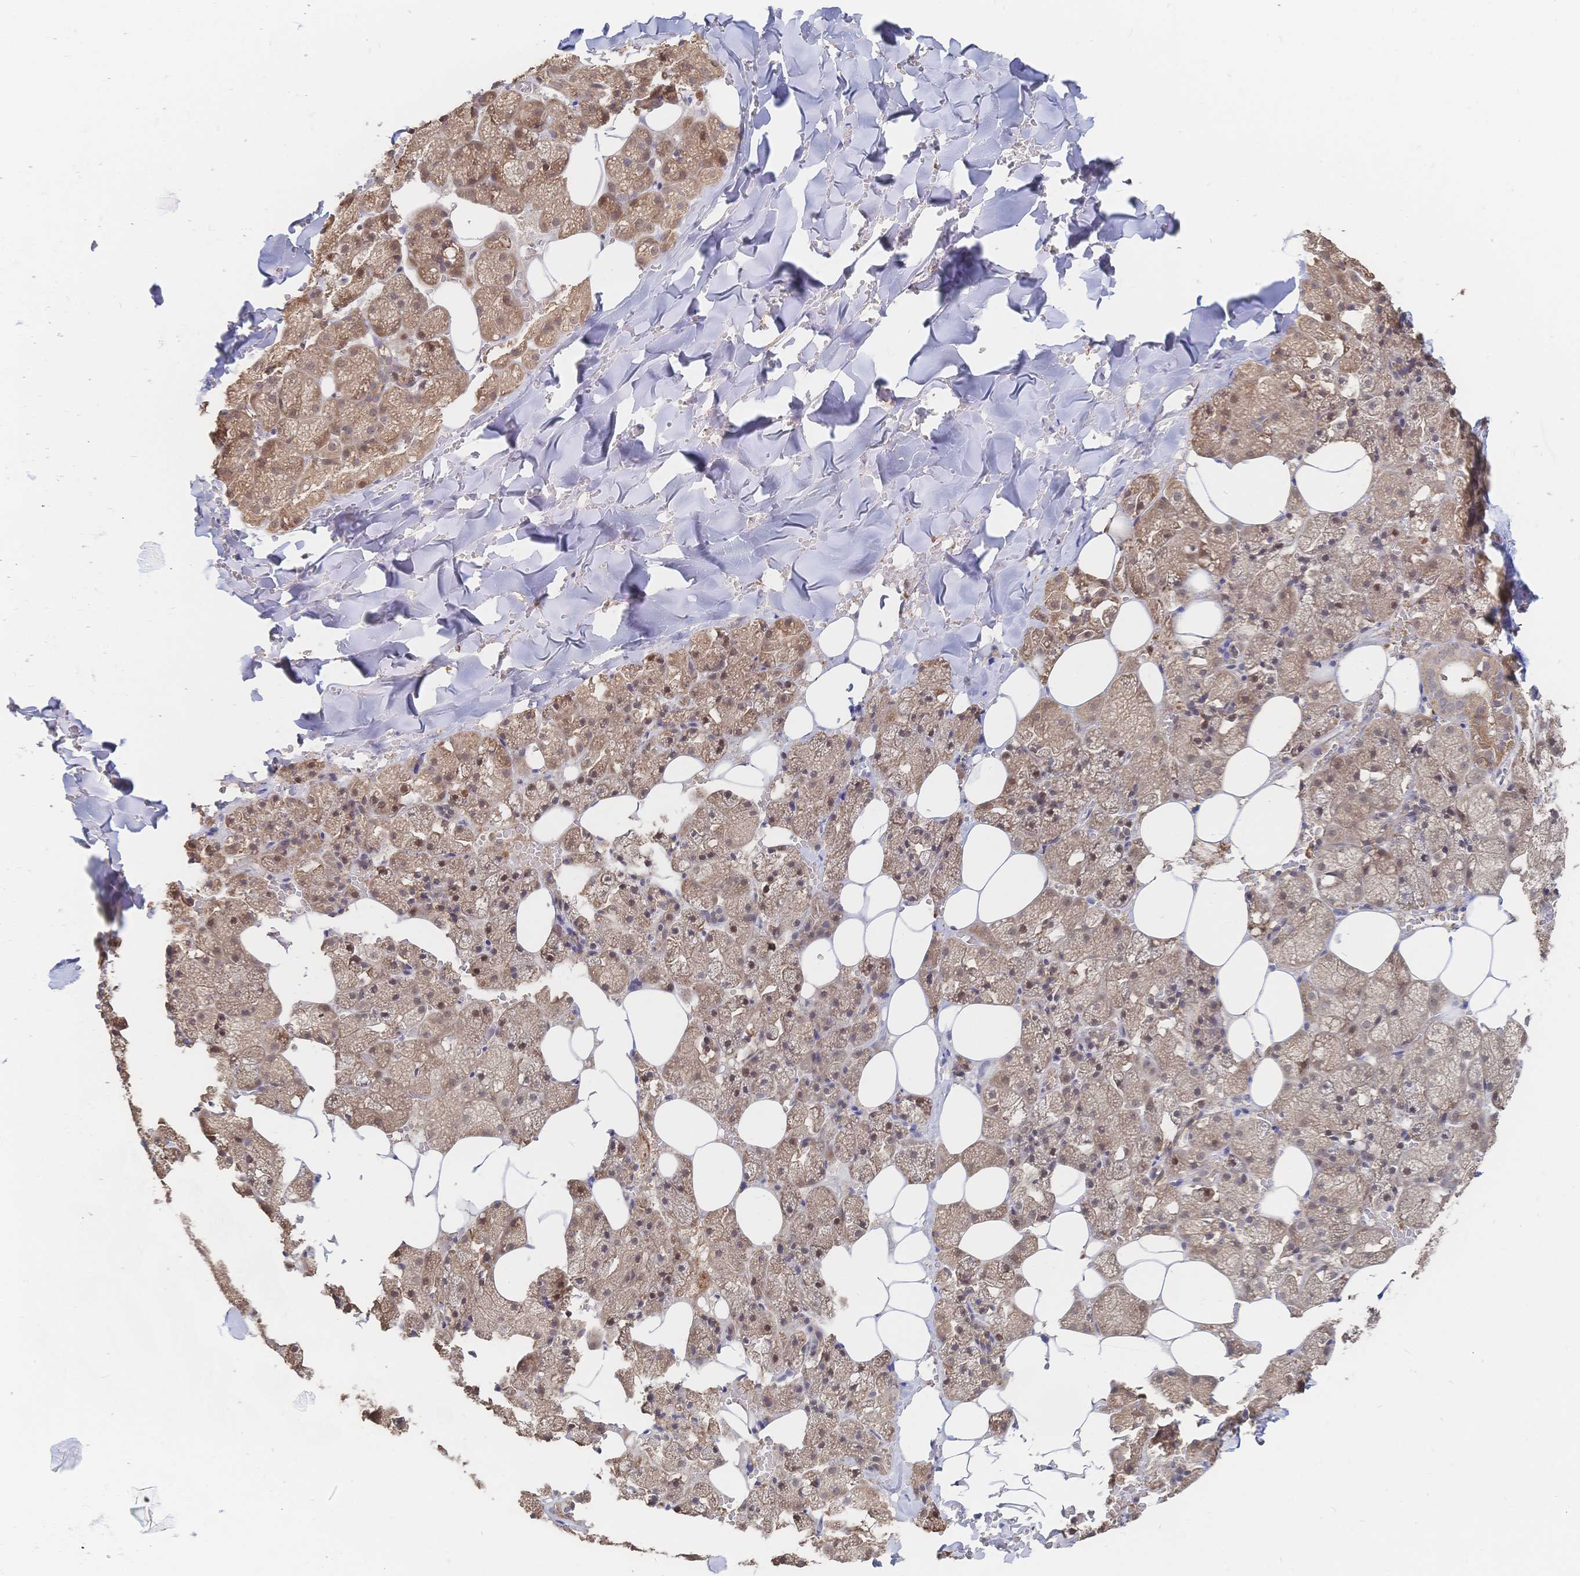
{"staining": {"intensity": "moderate", "quantity": "25%-75%", "location": "cytoplasmic/membranous"}, "tissue": "salivary gland", "cell_type": "Glandular cells", "image_type": "normal", "snomed": [{"axis": "morphology", "description": "Normal tissue, NOS"}, {"axis": "topography", "description": "Salivary gland"}, {"axis": "topography", "description": "Peripheral nerve tissue"}], "caption": "Protein analysis of unremarkable salivary gland demonstrates moderate cytoplasmic/membranous positivity in approximately 25%-75% of glandular cells.", "gene": "LRP5", "patient": {"sex": "male", "age": 38}}